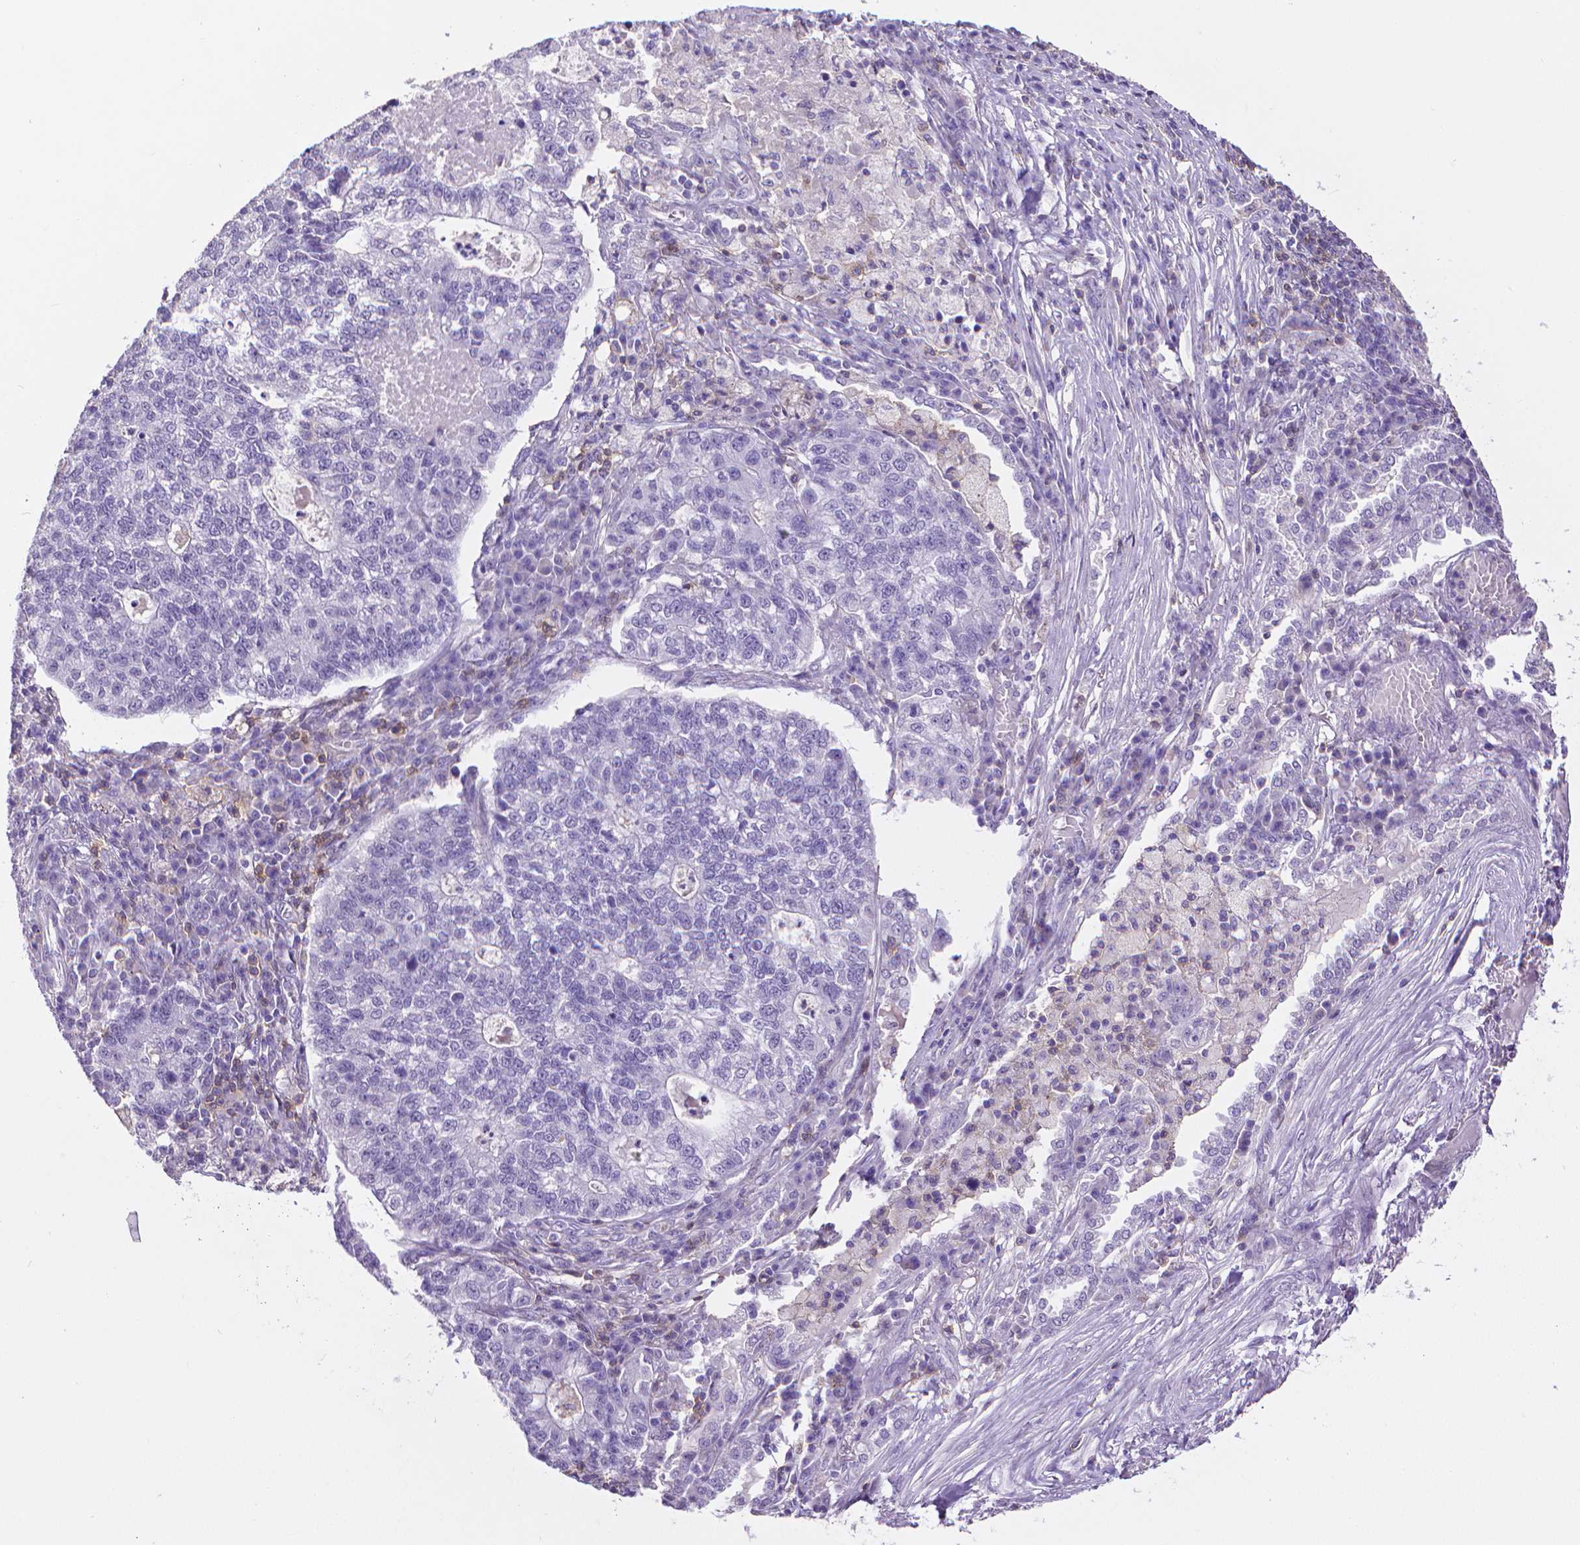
{"staining": {"intensity": "negative", "quantity": "none", "location": "none"}, "tissue": "lung cancer", "cell_type": "Tumor cells", "image_type": "cancer", "snomed": [{"axis": "morphology", "description": "Adenocarcinoma, NOS"}, {"axis": "topography", "description": "Lung"}], "caption": "An IHC photomicrograph of adenocarcinoma (lung) is shown. There is no staining in tumor cells of adenocarcinoma (lung).", "gene": "CD4", "patient": {"sex": "male", "age": 57}}